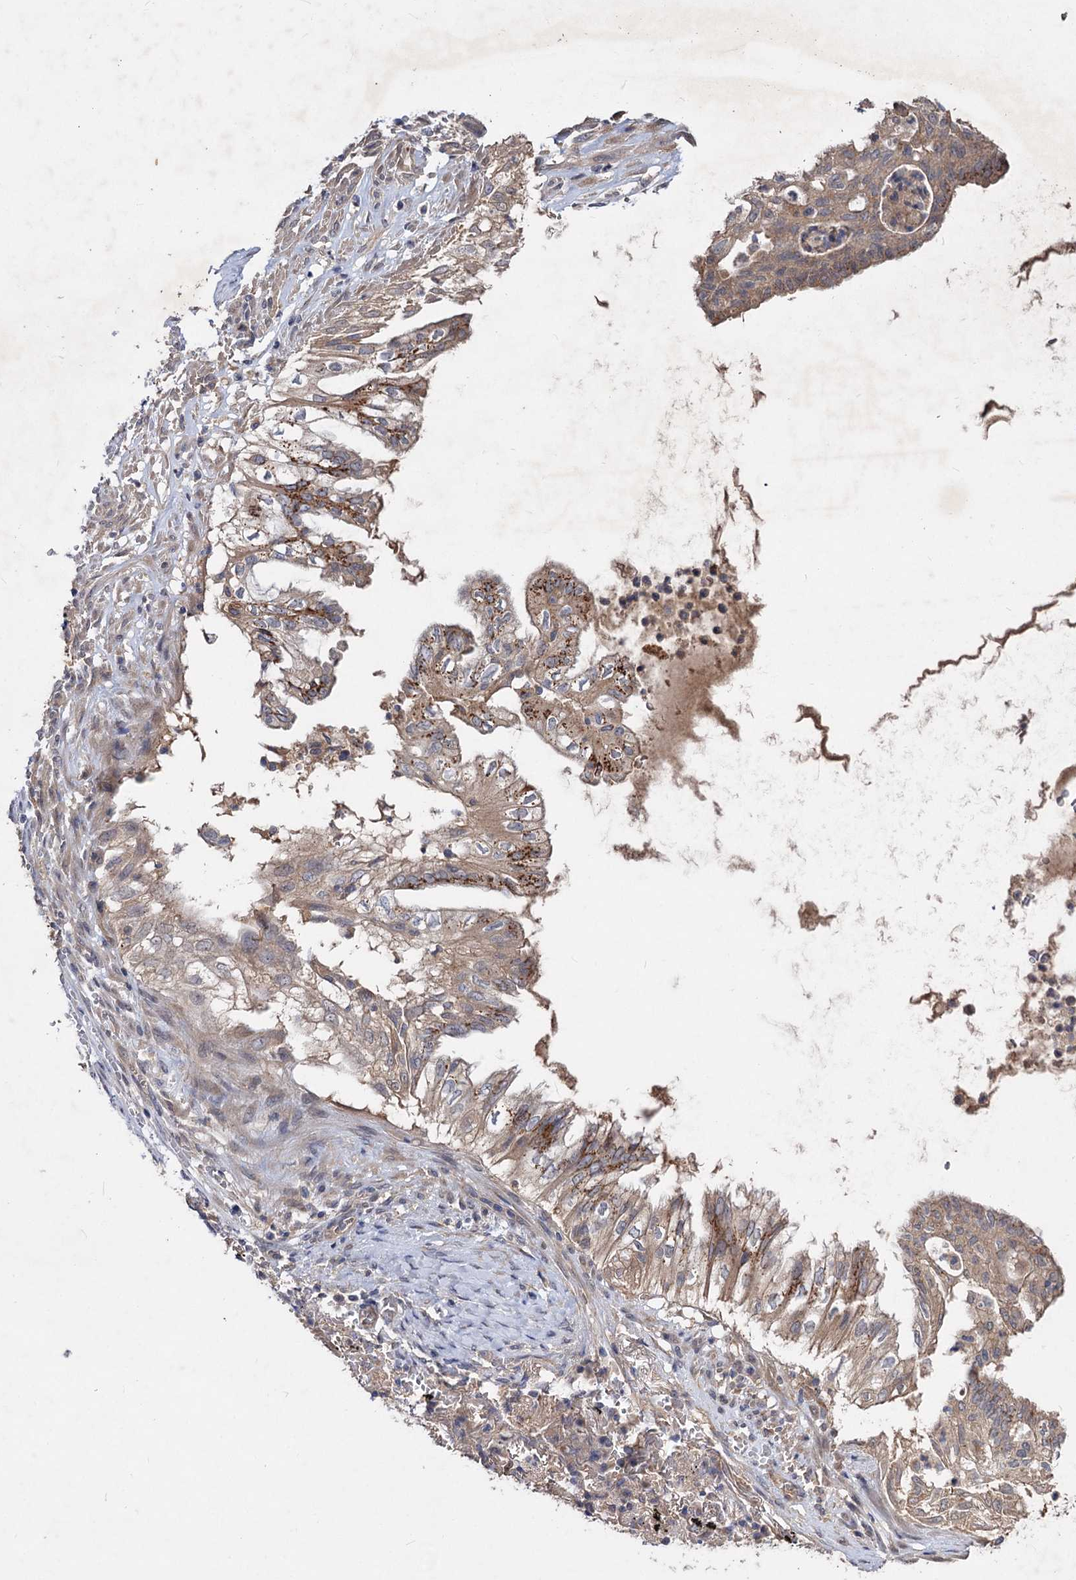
{"staining": {"intensity": "moderate", "quantity": "25%-75%", "location": "cytoplasmic/membranous"}, "tissue": "lung cancer", "cell_type": "Tumor cells", "image_type": "cancer", "snomed": [{"axis": "morphology", "description": "Adenocarcinoma, NOS"}, {"axis": "topography", "description": "Lung"}], "caption": "Immunohistochemical staining of human lung cancer (adenocarcinoma) demonstrates moderate cytoplasmic/membranous protein staining in approximately 25%-75% of tumor cells.", "gene": "NUDCD2", "patient": {"sex": "female", "age": 70}}